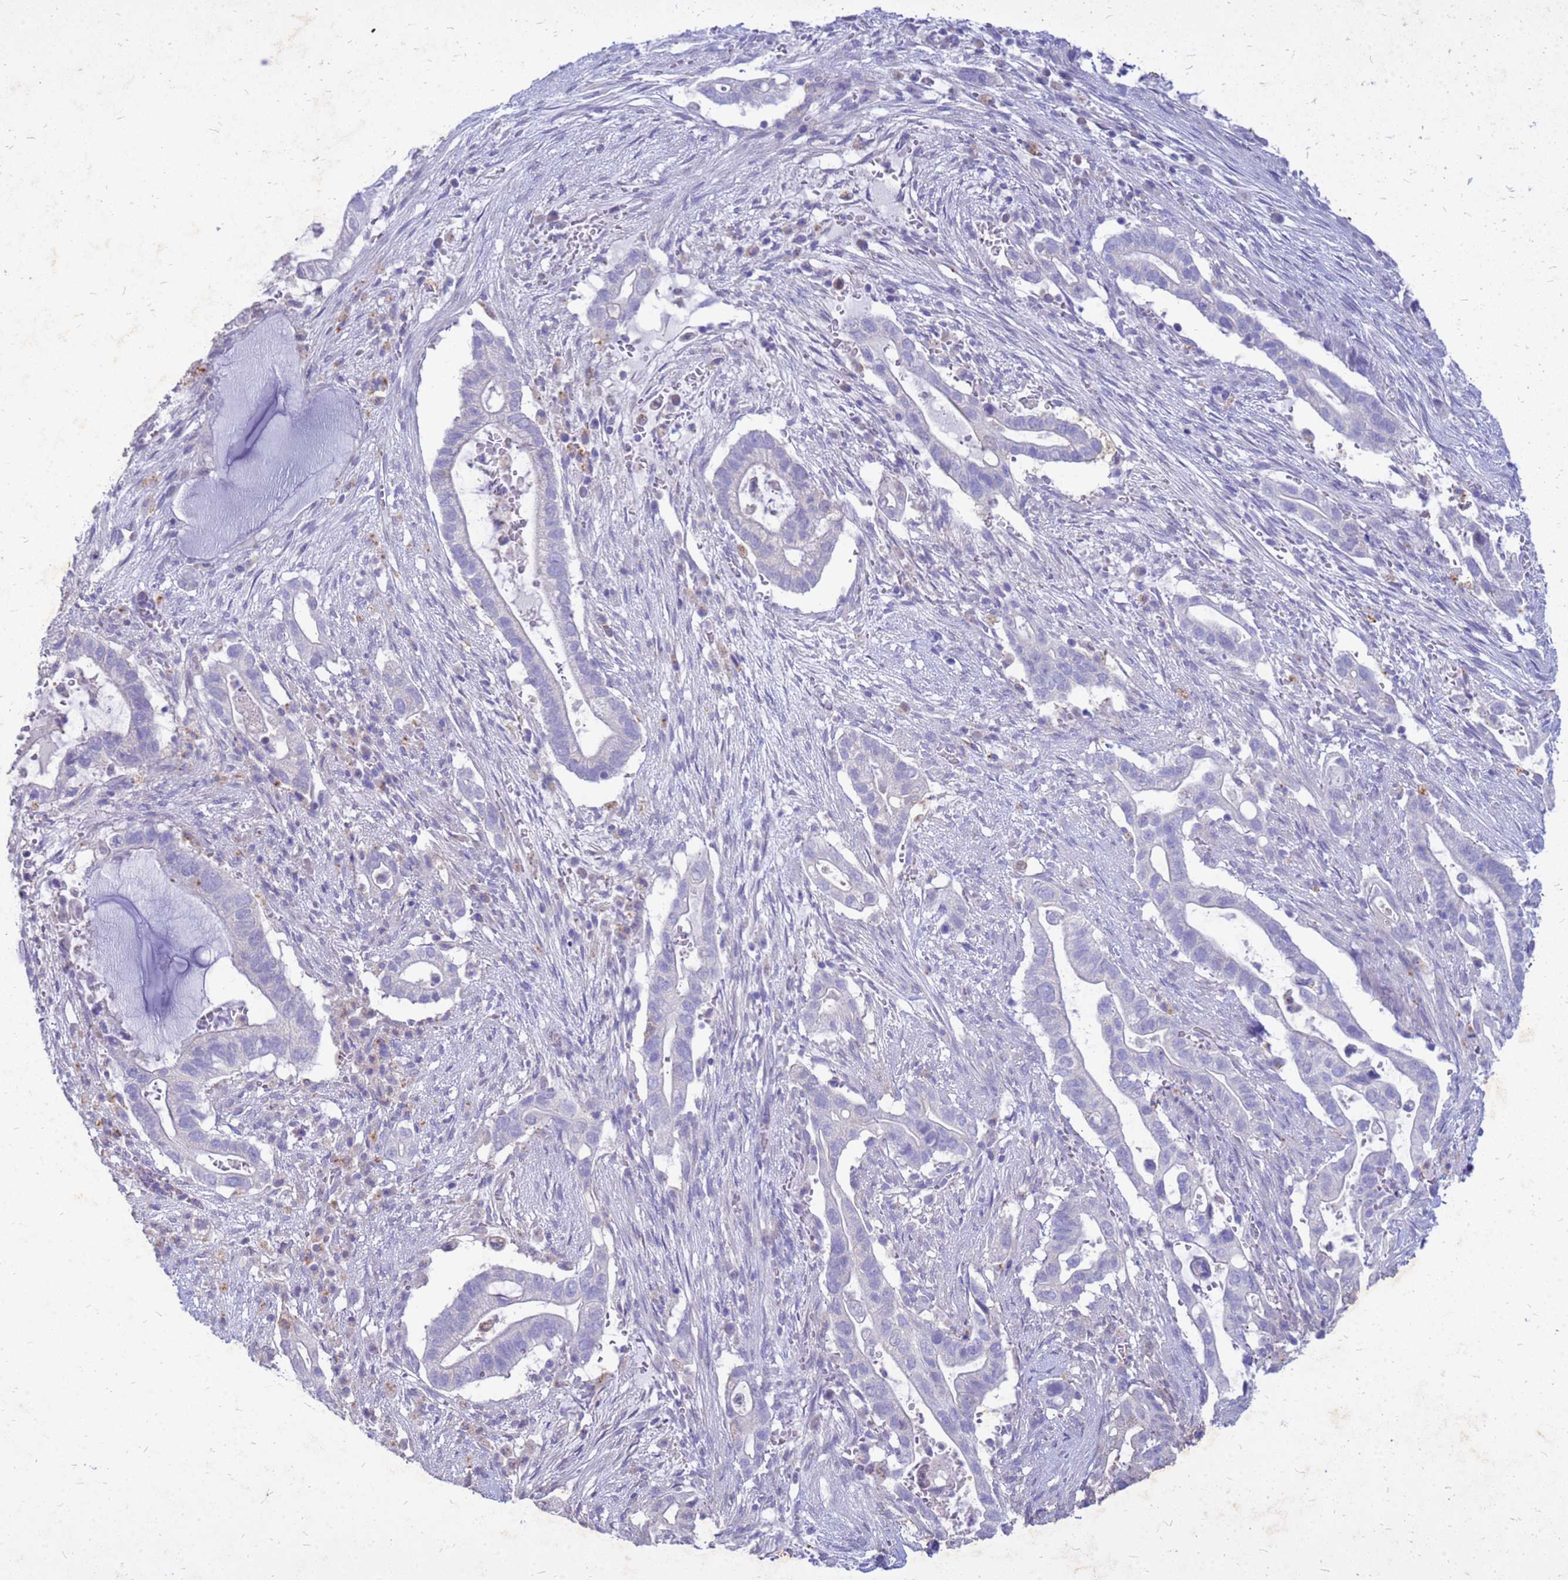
{"staining": {"intensity": "negative", "quantity": "none", "location": "none"}, "tissue": "pancreatic cancer", "cell_type": "Tumor cells", "image_type": "cancer", "snomed": [{"axis": "morphology", "description": "Adenocarcinoma, NOS"}, {"axis": "topography", "description": "Pancreas"}], "caption": "Tumor cells are negative for protein expression in human pancreatic cancer (adenocarcinoma). Nuclei are stained in blue.", "gene": "AKR1C1", "patient": {"sex": "female", "age": 72}}